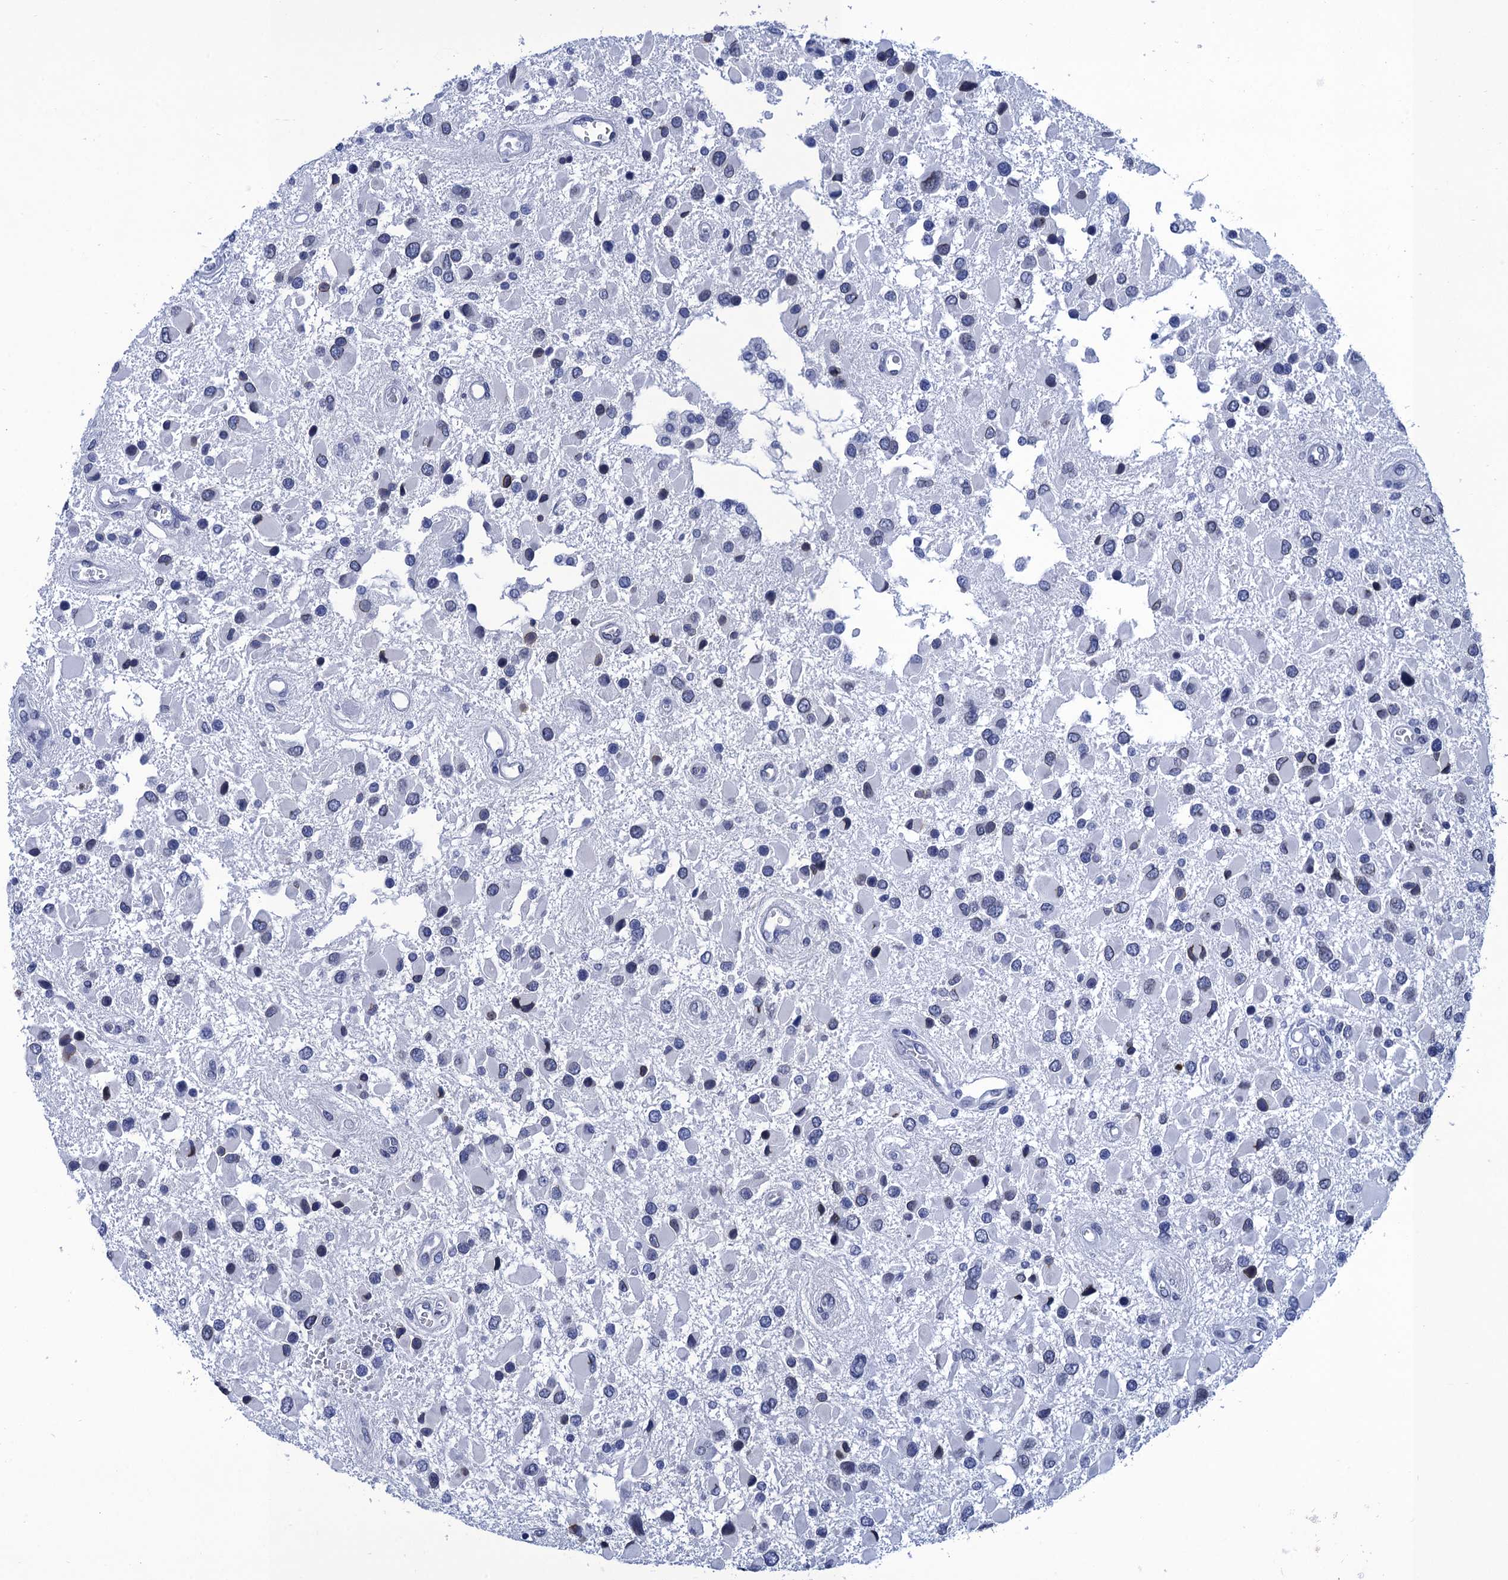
{"staining": {"intensity": "weak", "quantity": "<25%", "location": "nuclear"}, "tissue": "glioma", "cell_type": "Tumor cells", "image_type": "cancer", "snomed": [{"axis": "morphology", "description": "Glioma, malignant, High grade"}, {"axis": "topography", "description": "Brain"}], "caption": "The image demonstrates no significant staining in tumor cells of malignant high-grade glioma.", "gene": "METTL25", "patient": {"sex": "male", "age": 53}}